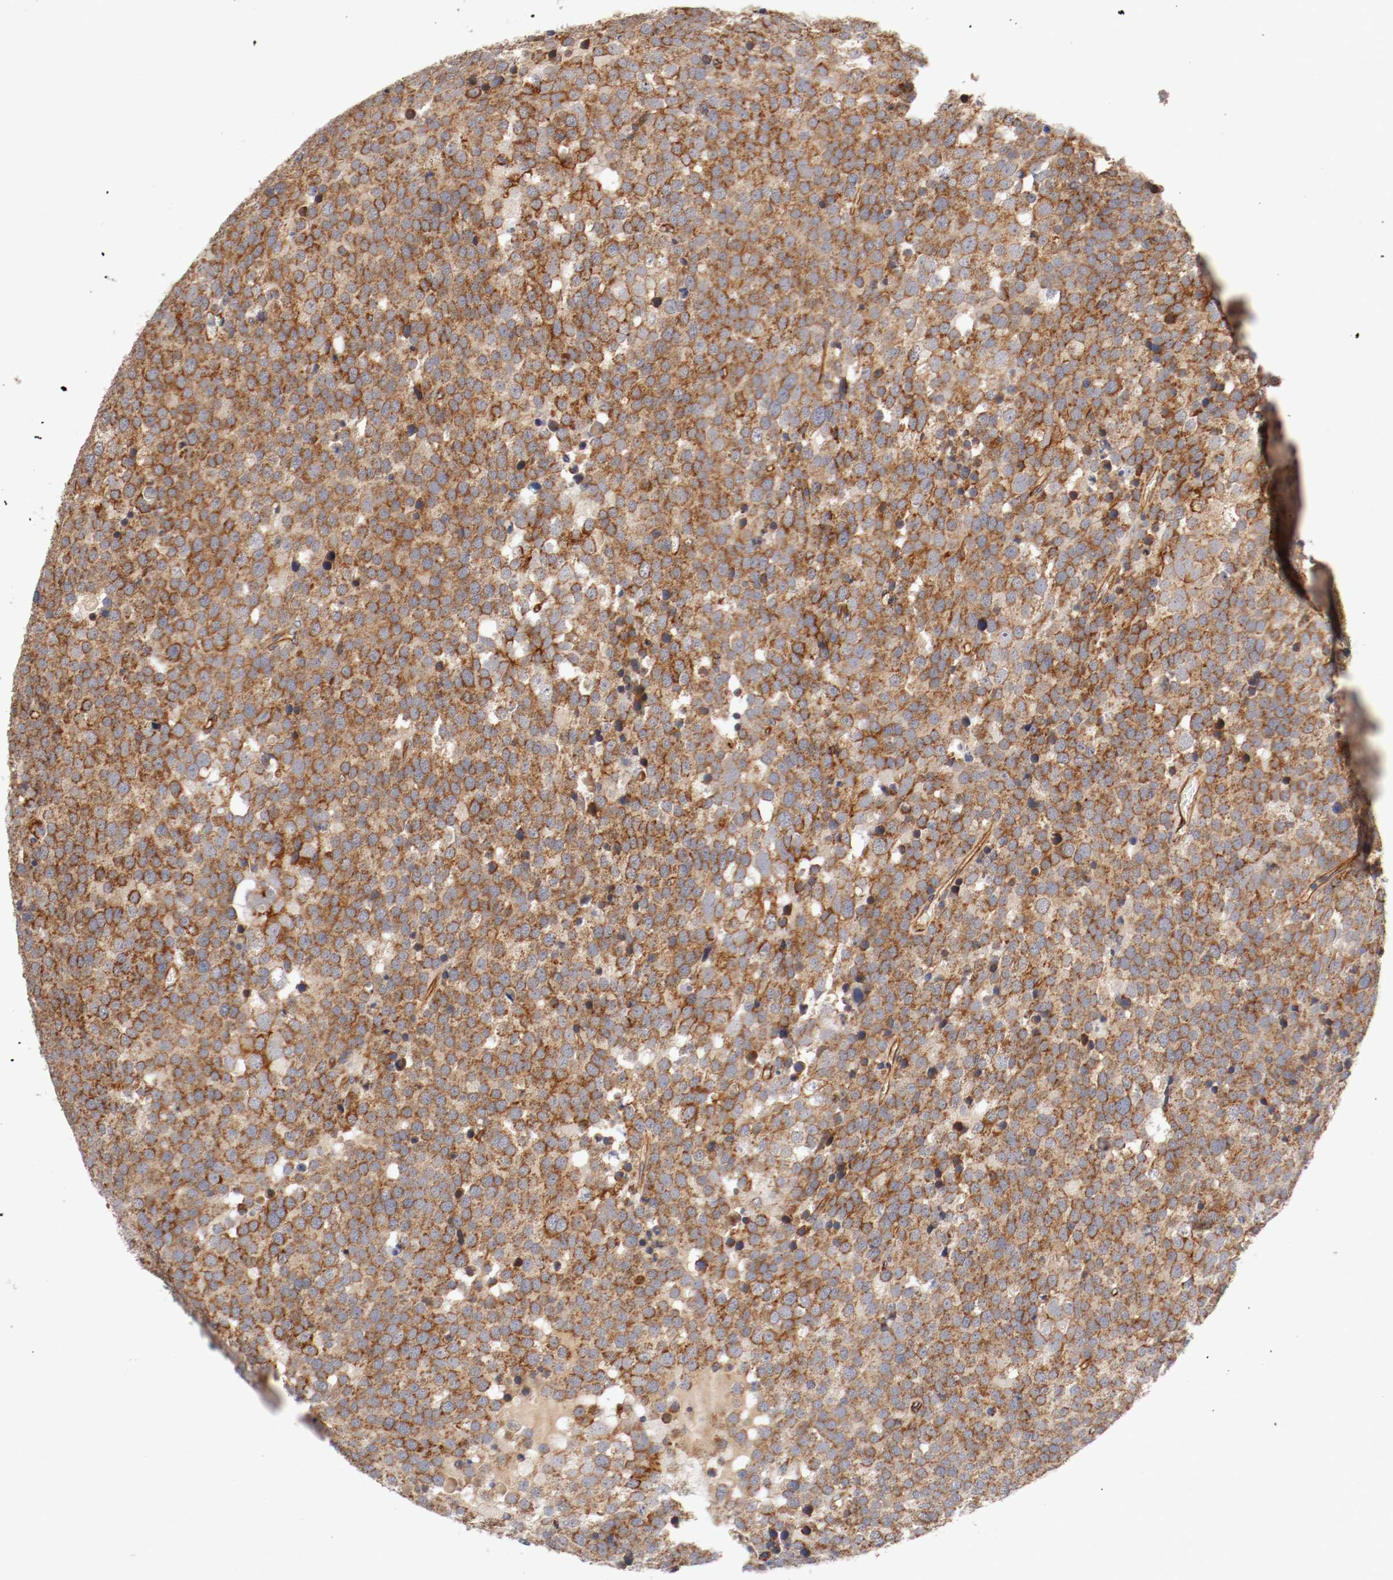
{"staining": {"intensity": "moderate", "quantity": ">75%", "location": "cytoplasmic/membranous"}, "tissue": "testis cancer", "cell_type": "Tumor cells", "image_type": "cancer", "snomed": [{"axis": "morphology", "description": "Seminoma, NOS"}, {"axis": "topography", "description": "Testis"}], "caption": "This micrograph displays immunohistochemistry staining of testis seminoma, with medium moderate cytoplasmic/membranous expression in about >75% of tumor cells.", "gene": "TYK2", "patient": {"sex": "male", "age": 71}}